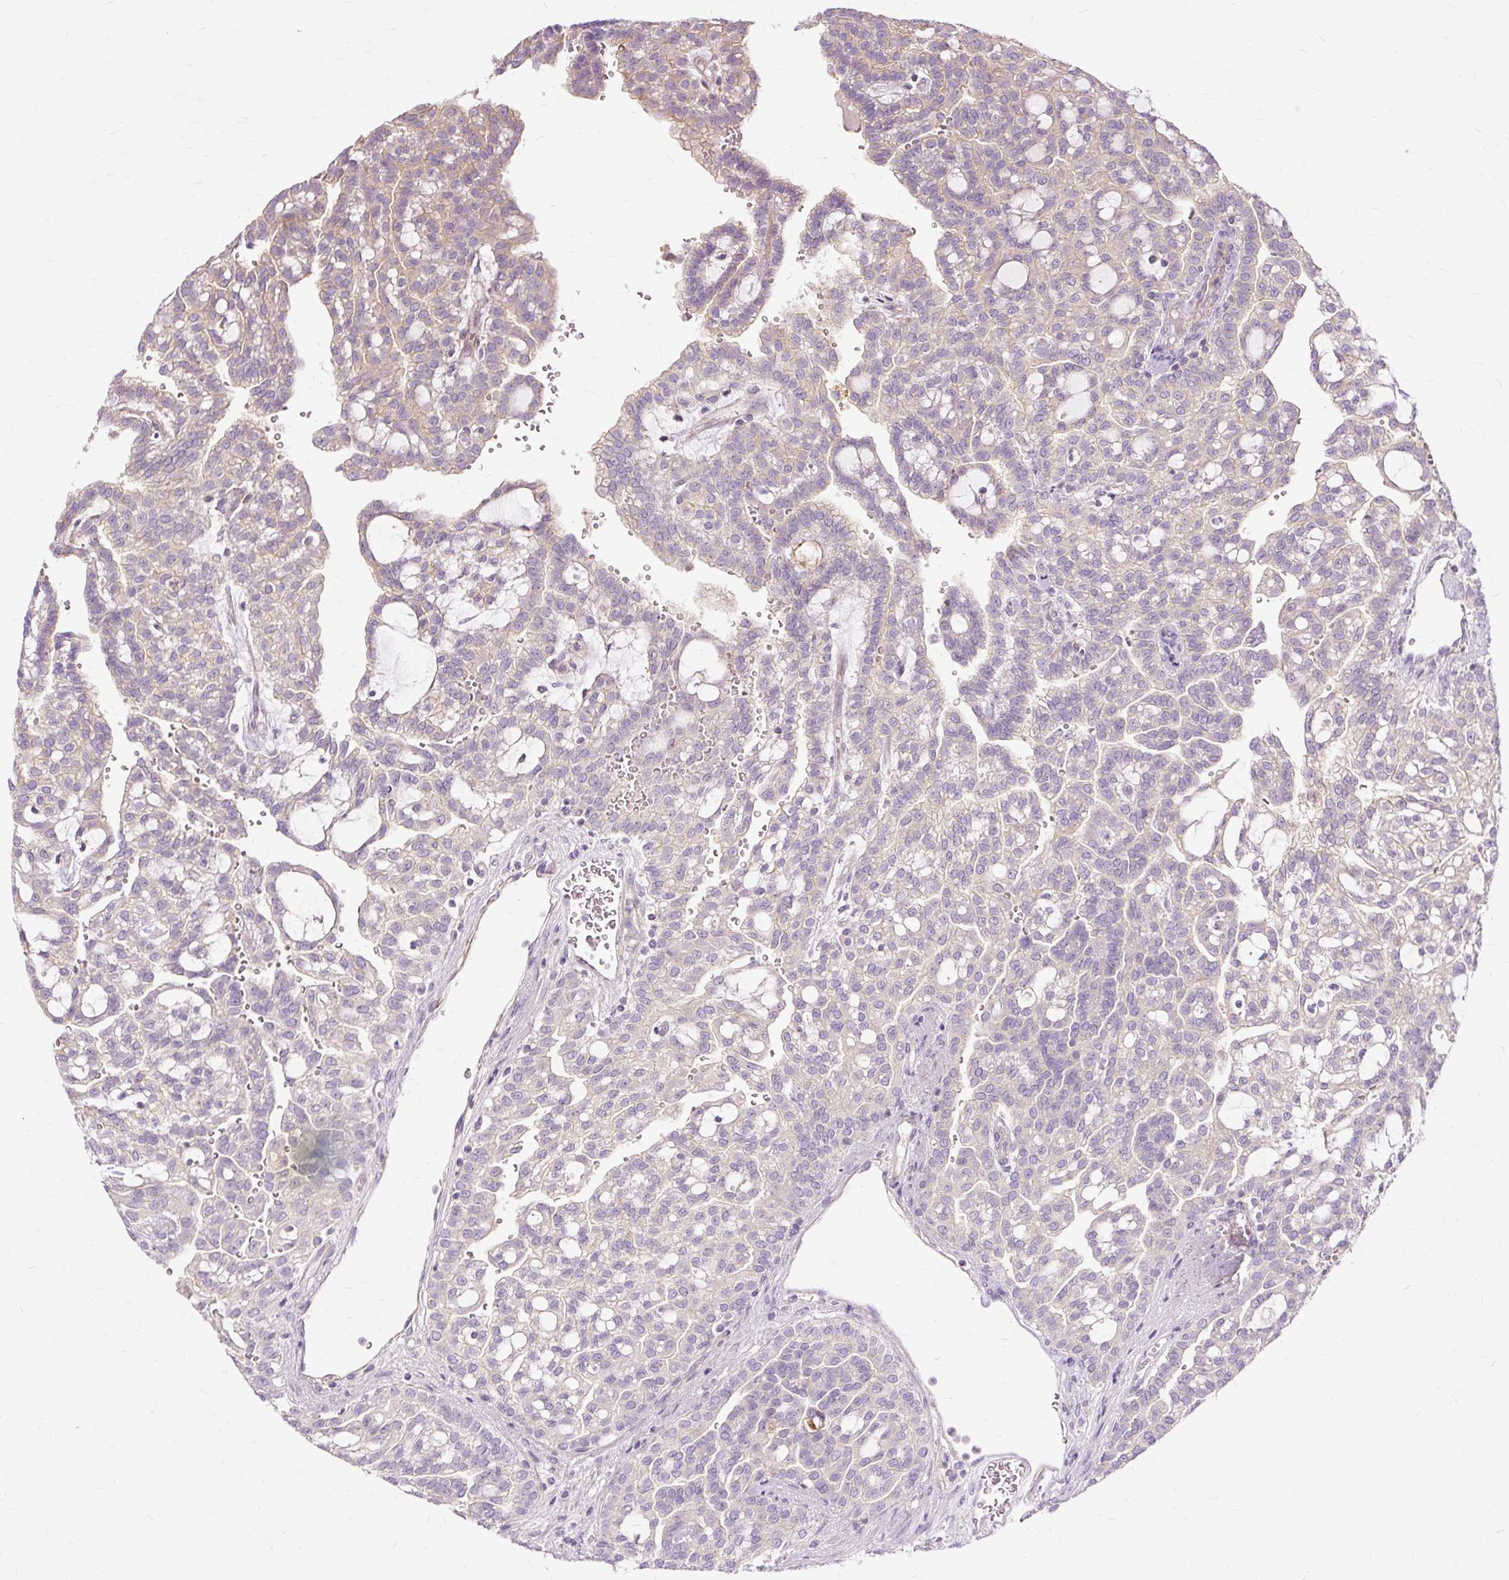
{"staining": {"intensity": "weak", "quantity": "<25%", "location": "cytoplasmic/membranous"}, "tissue": "renal cancer", "cell_type": "Tumor cells", "image_type": "cancer", "snomed": [{"axis": "morphology", "description": "Adenocarcinoma, NOS"}, {"axis": "topography", "description": "Kidney"}], "caption": "Human adenocarcinoma (renal) stained for a protein using immunohistochemistry exhibits no staining in tumor cells.", "gene": "TSPAN8", "patient": {"sex": "male", "age": 63}}